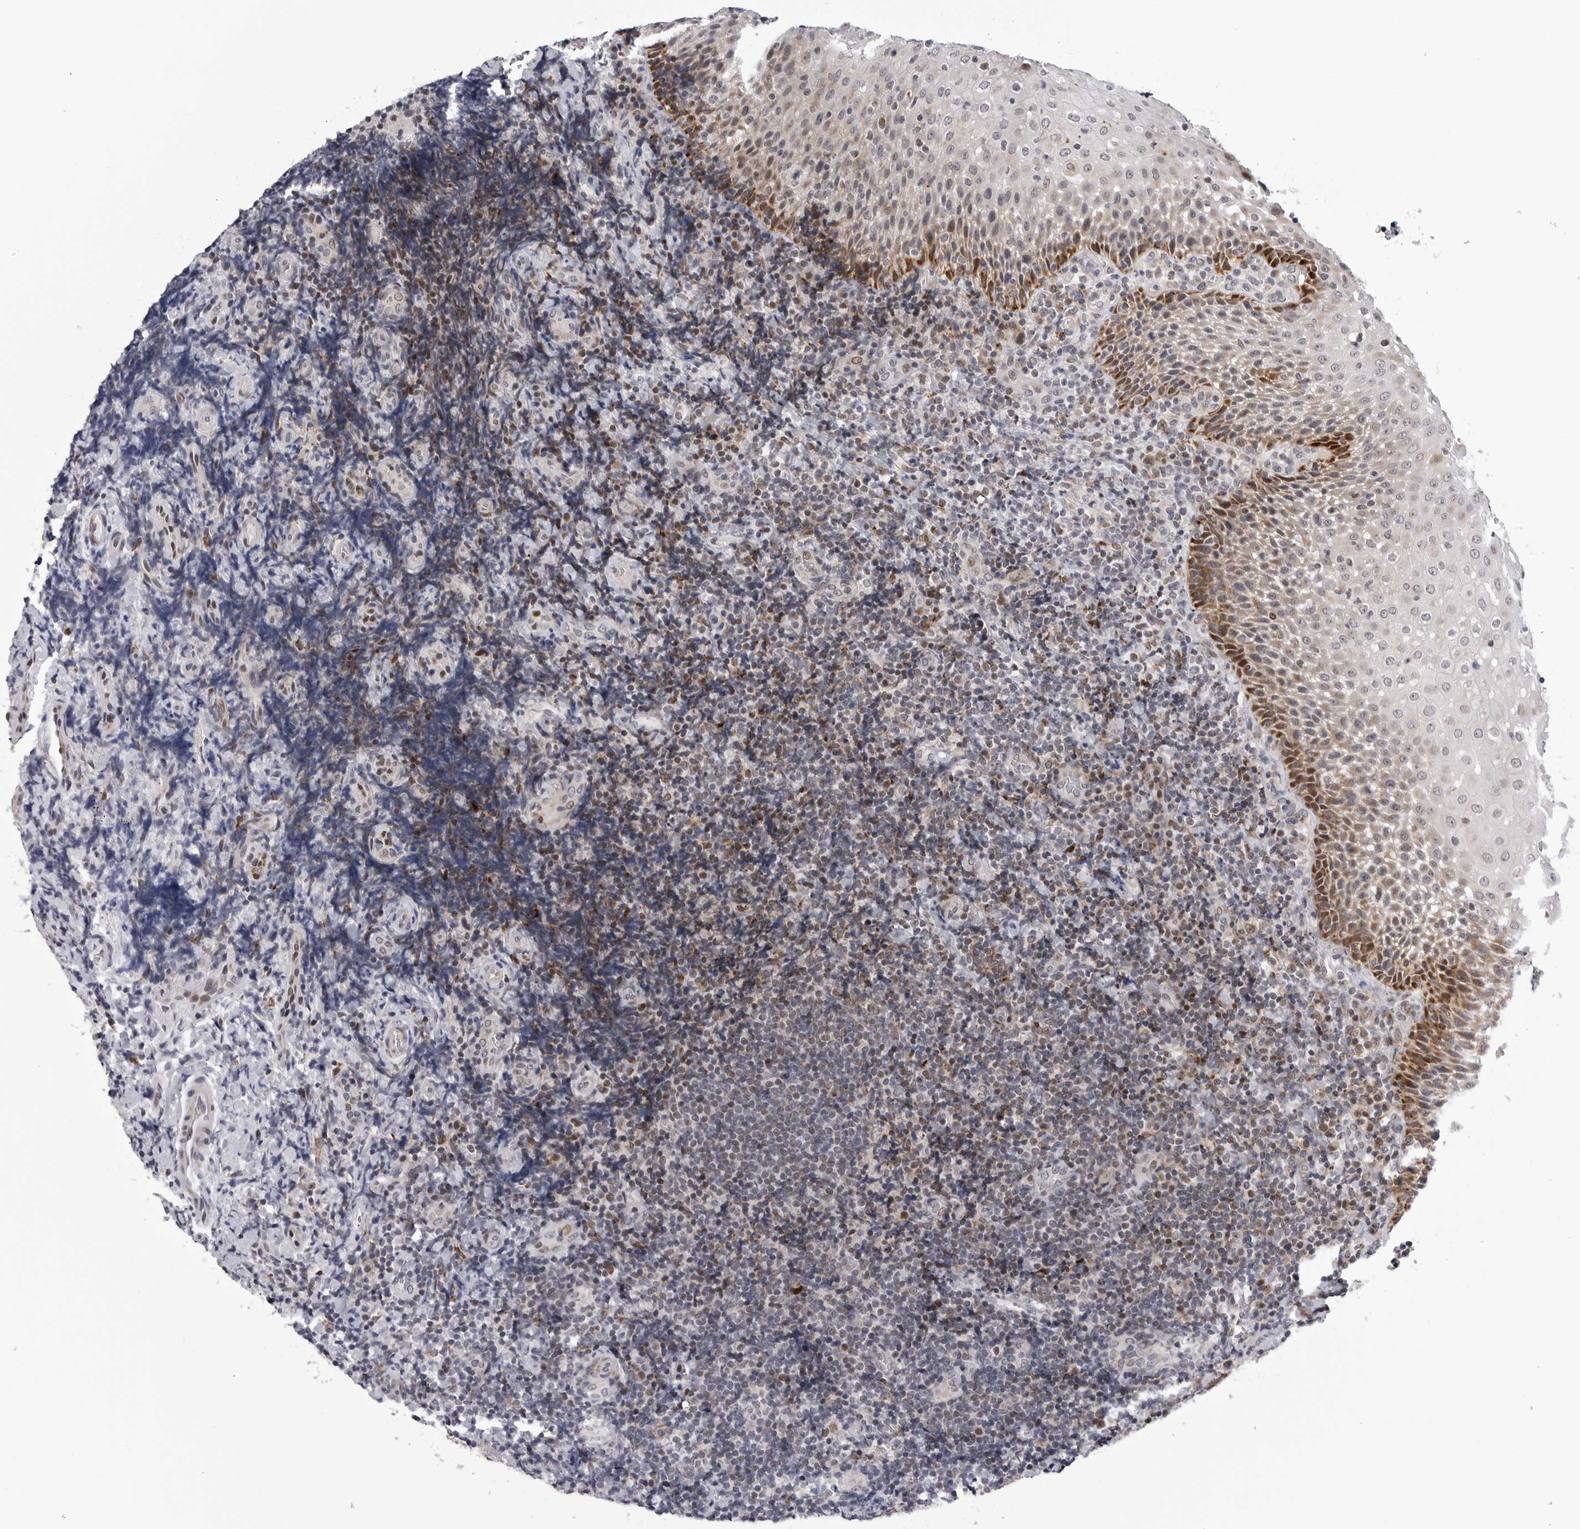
{"staining": {"intensity": "weak", "quantity": "<25%", "location": "nuclear"}, "tissue": "lymphoma", "cell_type": "Tumor cells", "image_type": "cancer", "snomed": [{"axis": "morphology", "description": "Malignant lymphoma, non-Hodgkin's type, High grade"}, {"axis": "topography", "description": "Tonsil"}], "caption": "Immunohistochemistry (IHC) of lymphoma reveals no expression in tumor cells. Brightfield microscopy of immunohistochemistry (IHC) stained with DAB (3,3'-diaminobenzidine) (brown) and hematoxylin (blue), captured at high magnification.", "gene": "CDK20", "patient": {"sex": "female", "age": 36}}